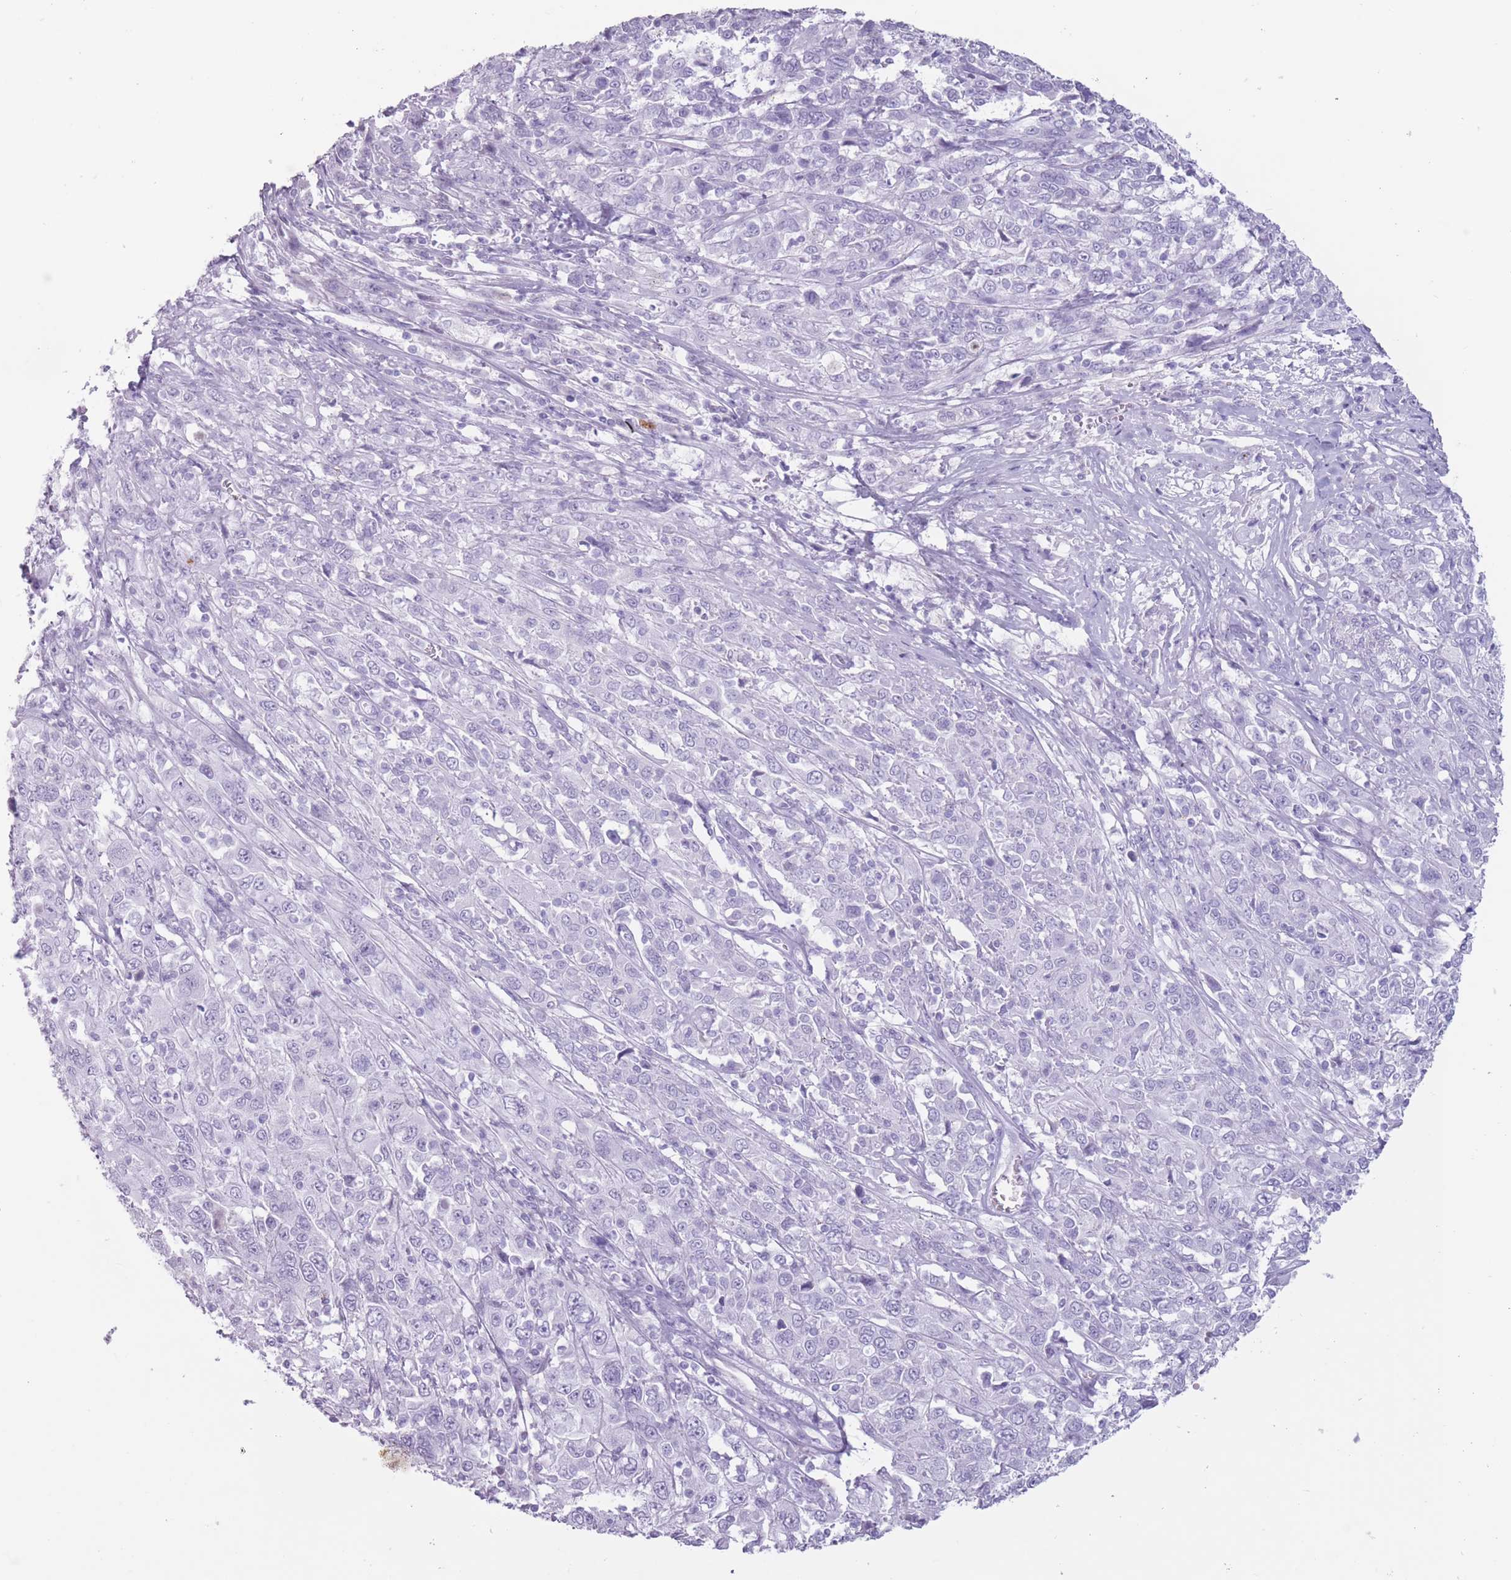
{"staining": {"intensity": "negative", "quantity": "none", "location": "none"}, "tissue": "cervical cancer", "cell_type": "Tumor cells", "image_type": "cancer", "snomed": [{"axis": "morphology", "description": "Squamous cell carcinoma, NOS"}, {"axis": "topography", "description": "Cervix"}], "caption": "This is a image of immunohistochemistry (IHC) staining of squamous cell carcinoma (cervical), which shows no positivity in tumor cells. (Stains: DAB immunohistochemistry (IHC) with hematoxylin counter stain, Microscopy: brightfield microscopy at high magnification).", "gene": "PNMA3", "patient": {"sex": "female", "age": 46}}